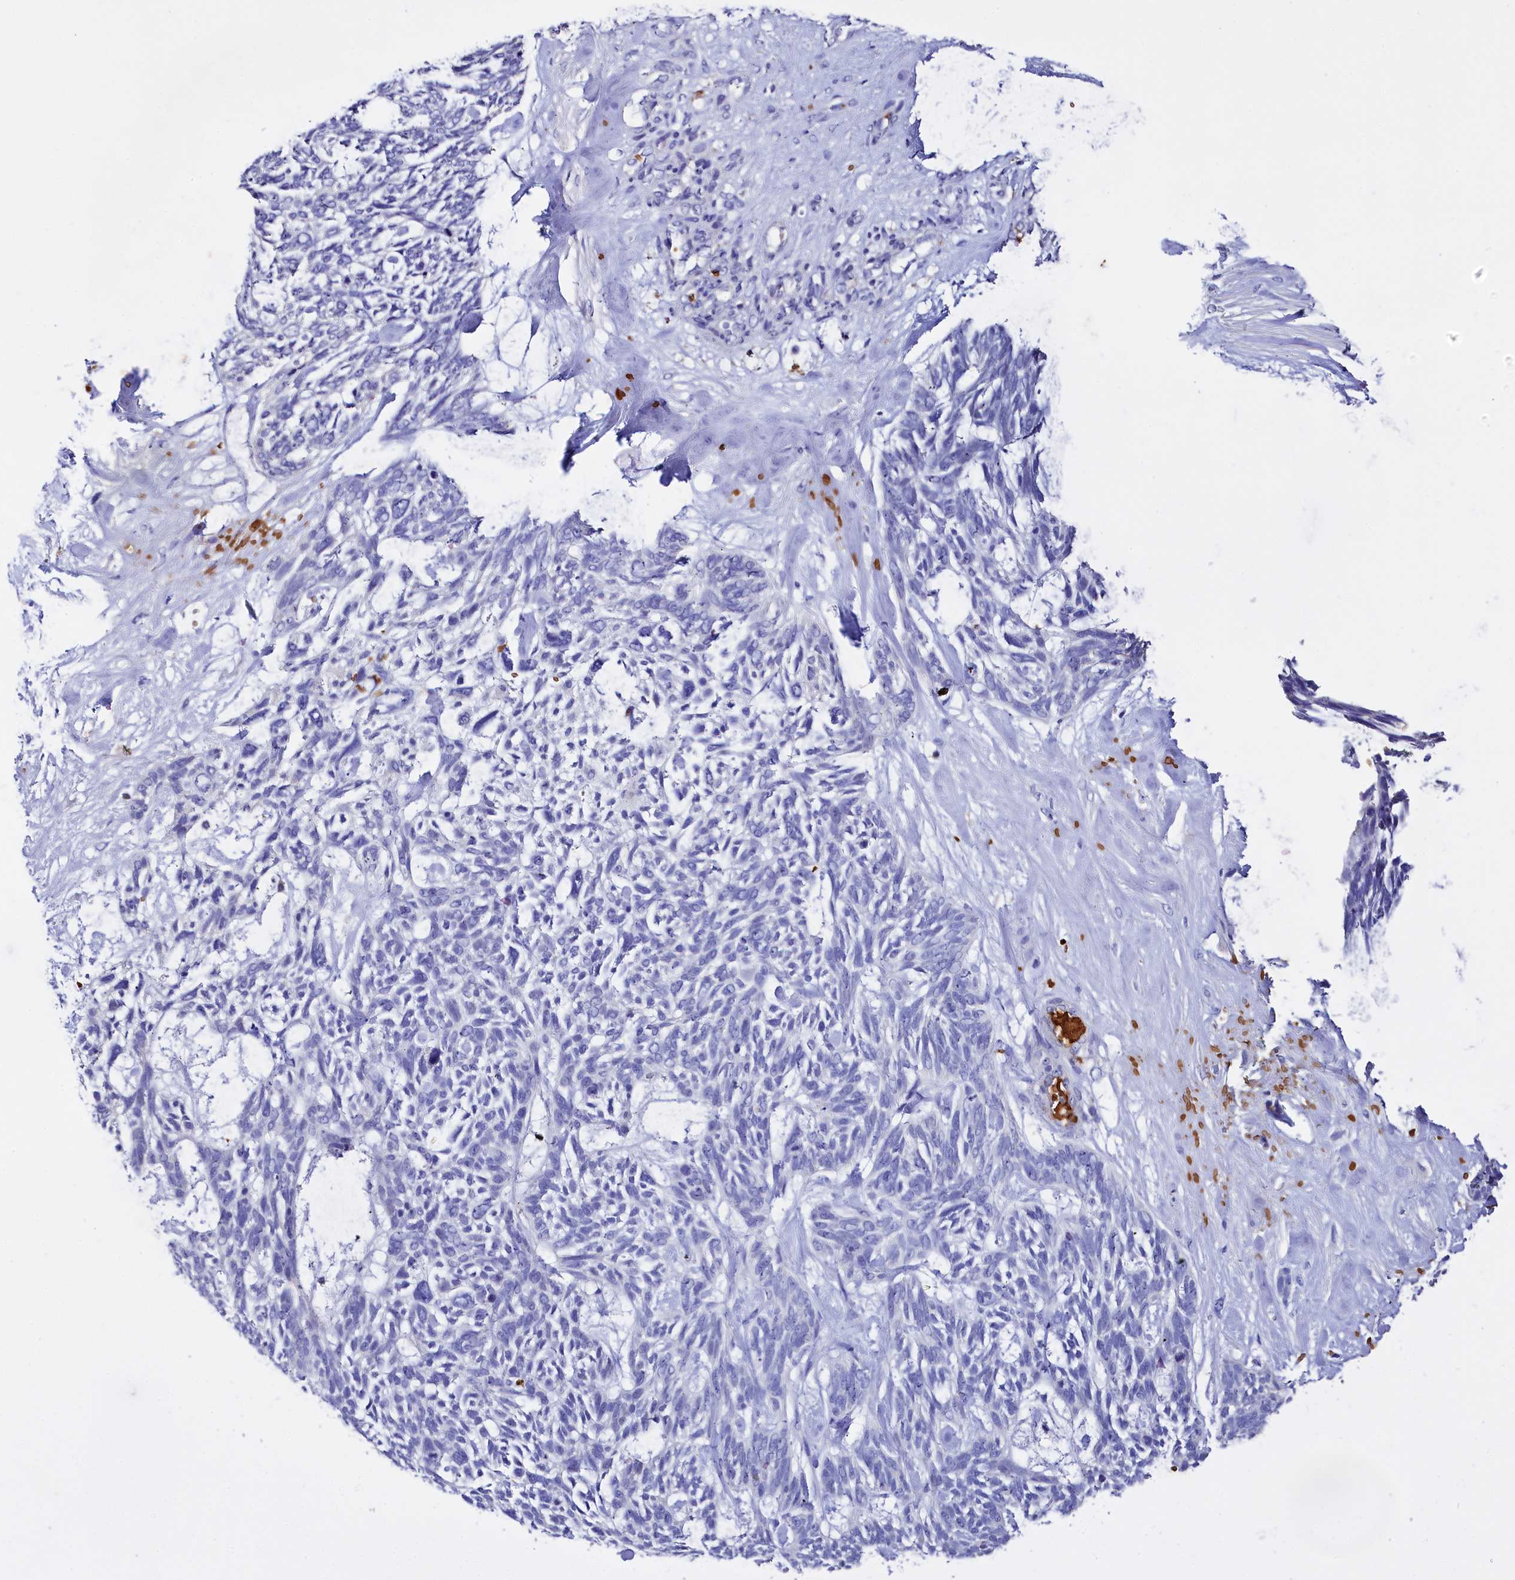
{"staining": {"intensity": "negative", "quantity": "none", "location": "none"}, "tissue": "skin cancer", "cell_type": "Tumor cells", "image_type": "cancer", "snomed": [{"axis": "morphology", "description": "Basal cell carcinoma"}, {"axis": "topography", "description": "Skin"}], "caption": "Tumor cells show no significant positivity in skin cancer (basal cell carcinoma).", "gene": "RPUSD3", "patient": {"sex": "male", "age": 88}}